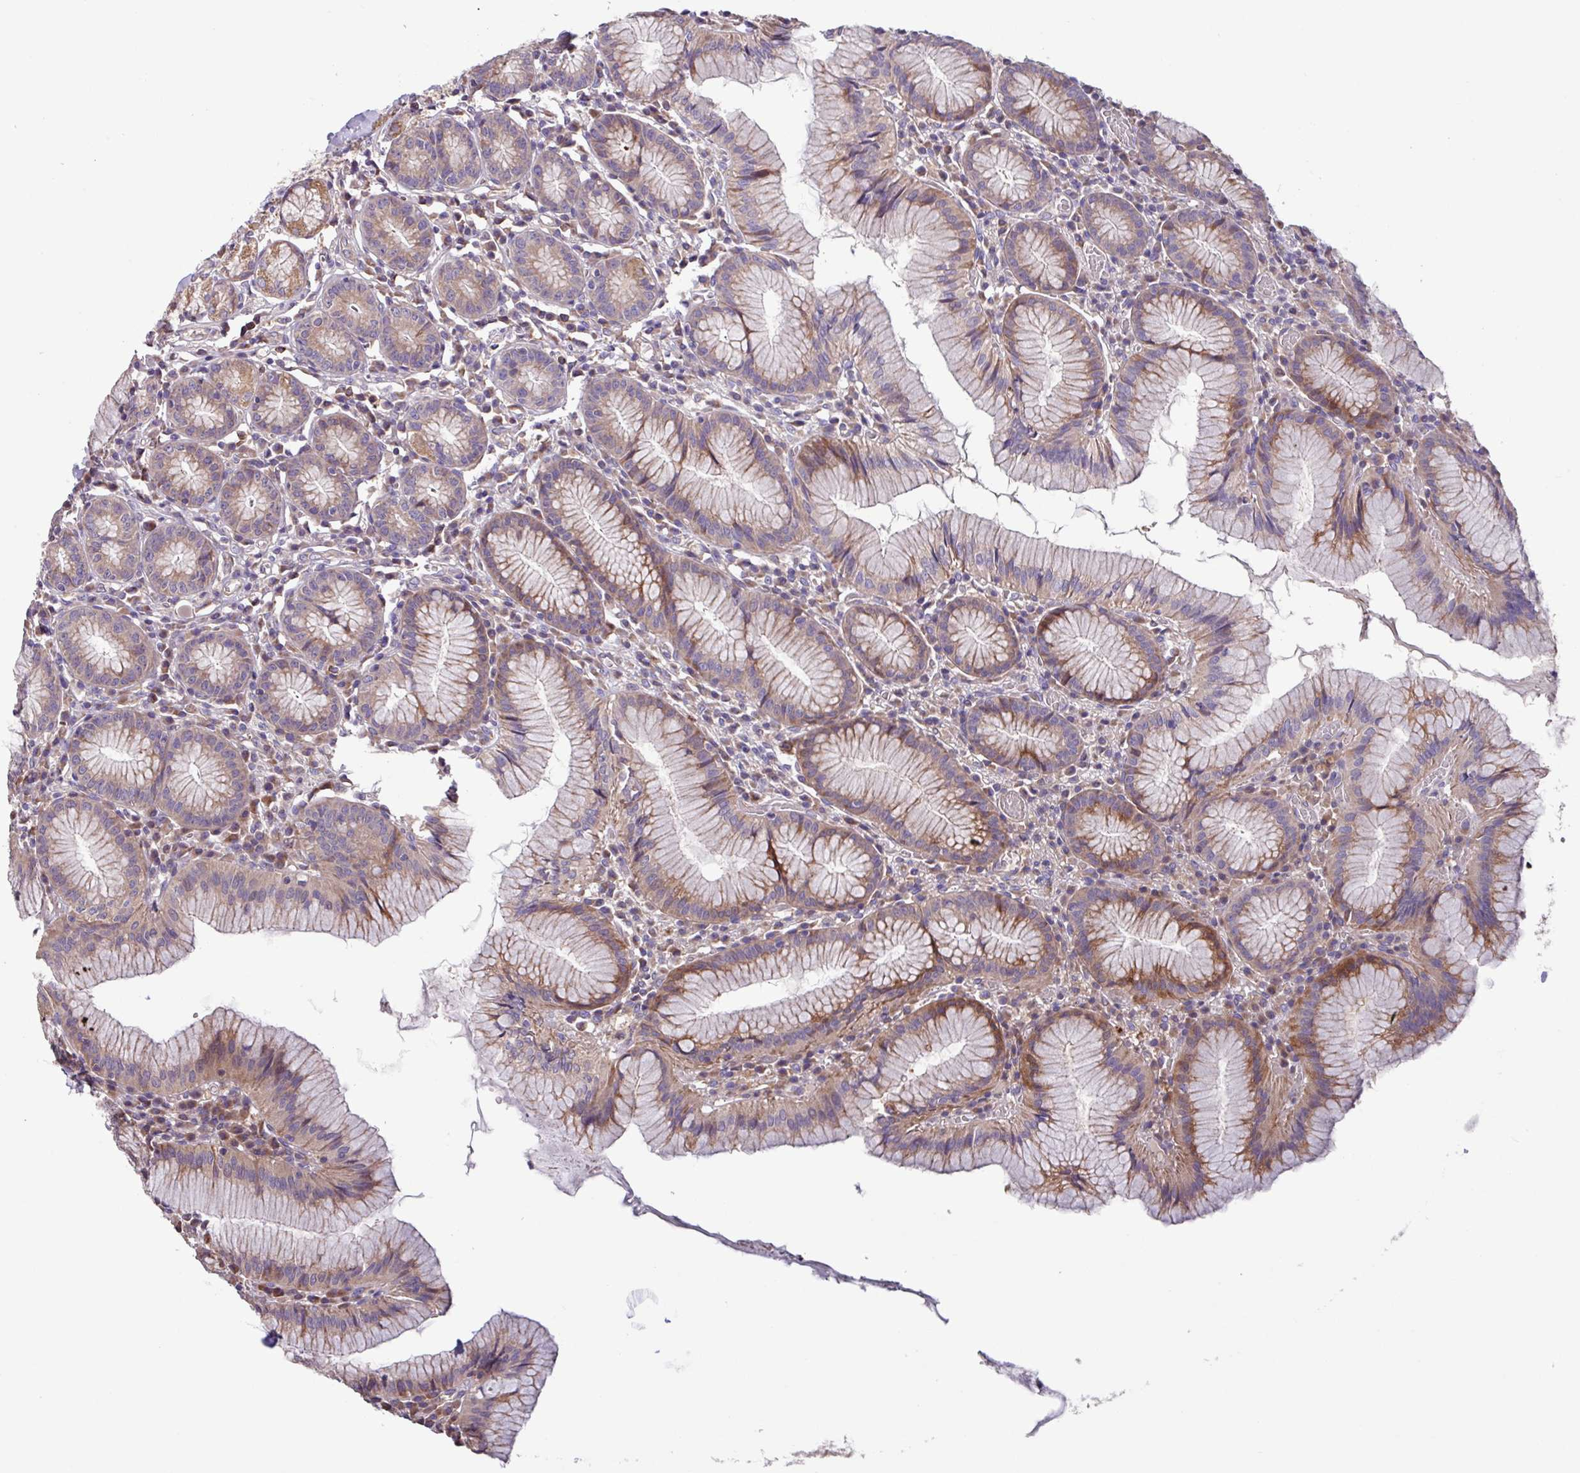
{"staining": {"intensity": "moderate", "quantity": ">75%", "location": "cytoplasmic/membranous"}, "tissue": "stomach", "cell_type": "Glandular cells", "image_type": "normal", "snomed": [{"axis": "morphology", "description": "Normal tissue, NOS"}, {"axis": "topography", "description": "Stomach"}], "caption": "DAB (3,3'-diaminobenzidine) immunohistochemical staining of benign human stomach exhibits moderate cytoplasmic/membranous protein positivity in approximately >75% of glandular cells.", "gene": "PTPRQ", "patient": {"sex": "male", "age": 55}}